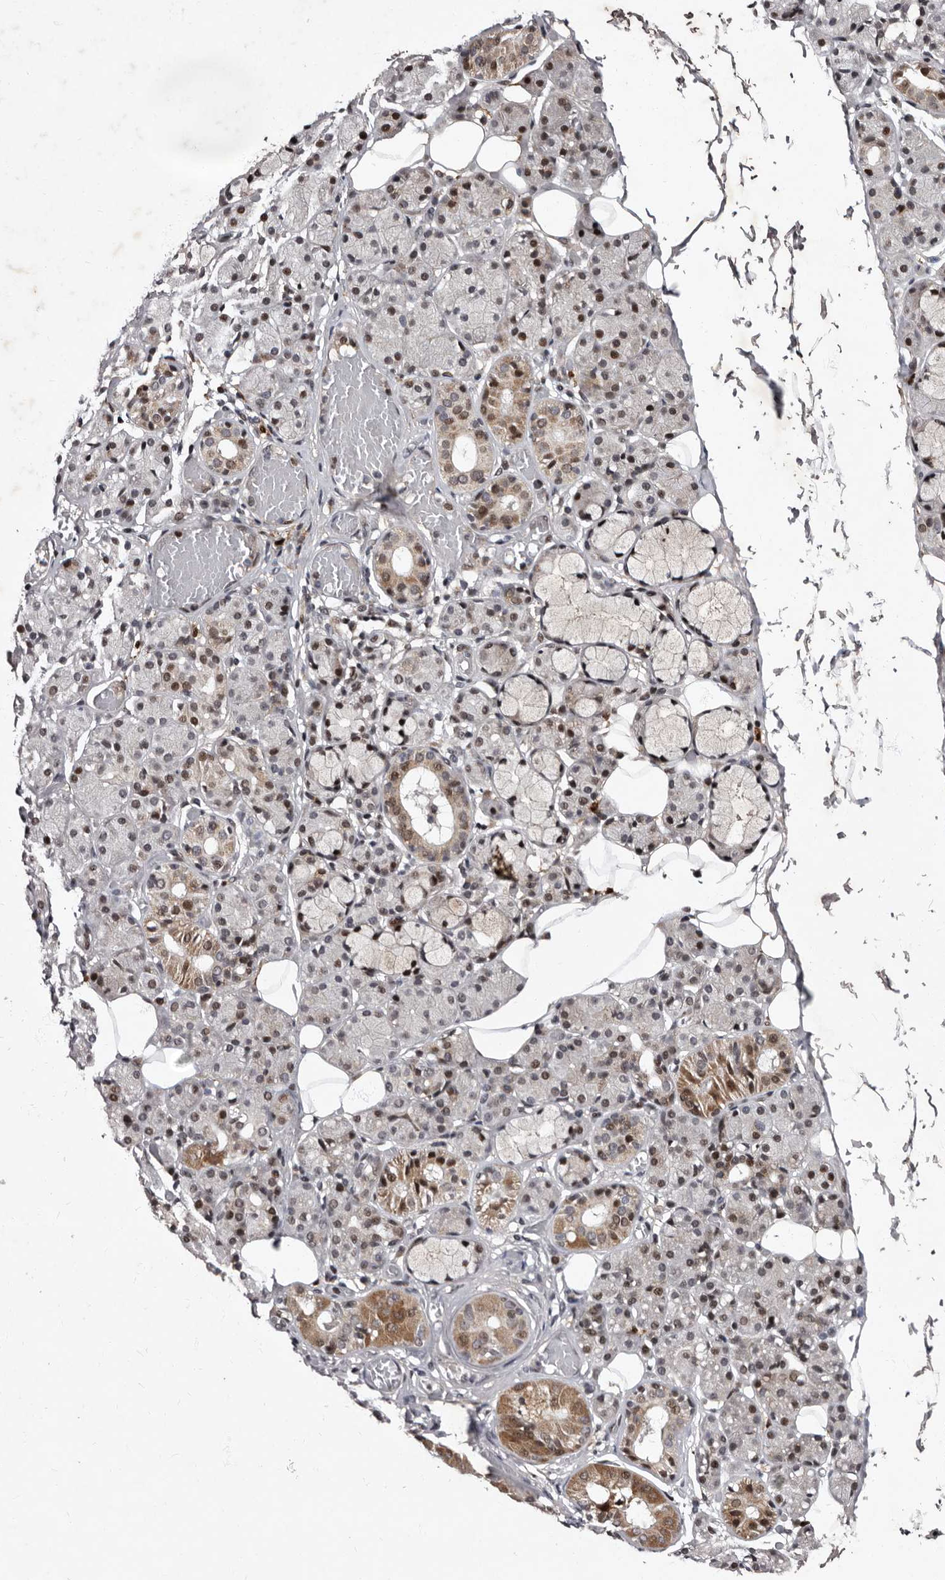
{"staining": {"intensity": "strong", "quantity": "25%-75%", "location": "cytoplasmic/membranous,nuclear"}, "tissue": "salivary gland", "cell_type": "Glandular cells", "image_type": "normal", "snomed": [{"axis": "morphology", "description": "Normal tissue, NOS"}, {"axis": "topography", "description": "Salivary gland"}], "caption": "A high-resolution histopathology image shows IHC staining of benign salivary gland, which displays strong cytoplasmic/membranous,nuclear positivity in approximately 25%-75% of glandular cells.", "gene": "TNKS", "patient": {"sex": "male", "age": 63}}